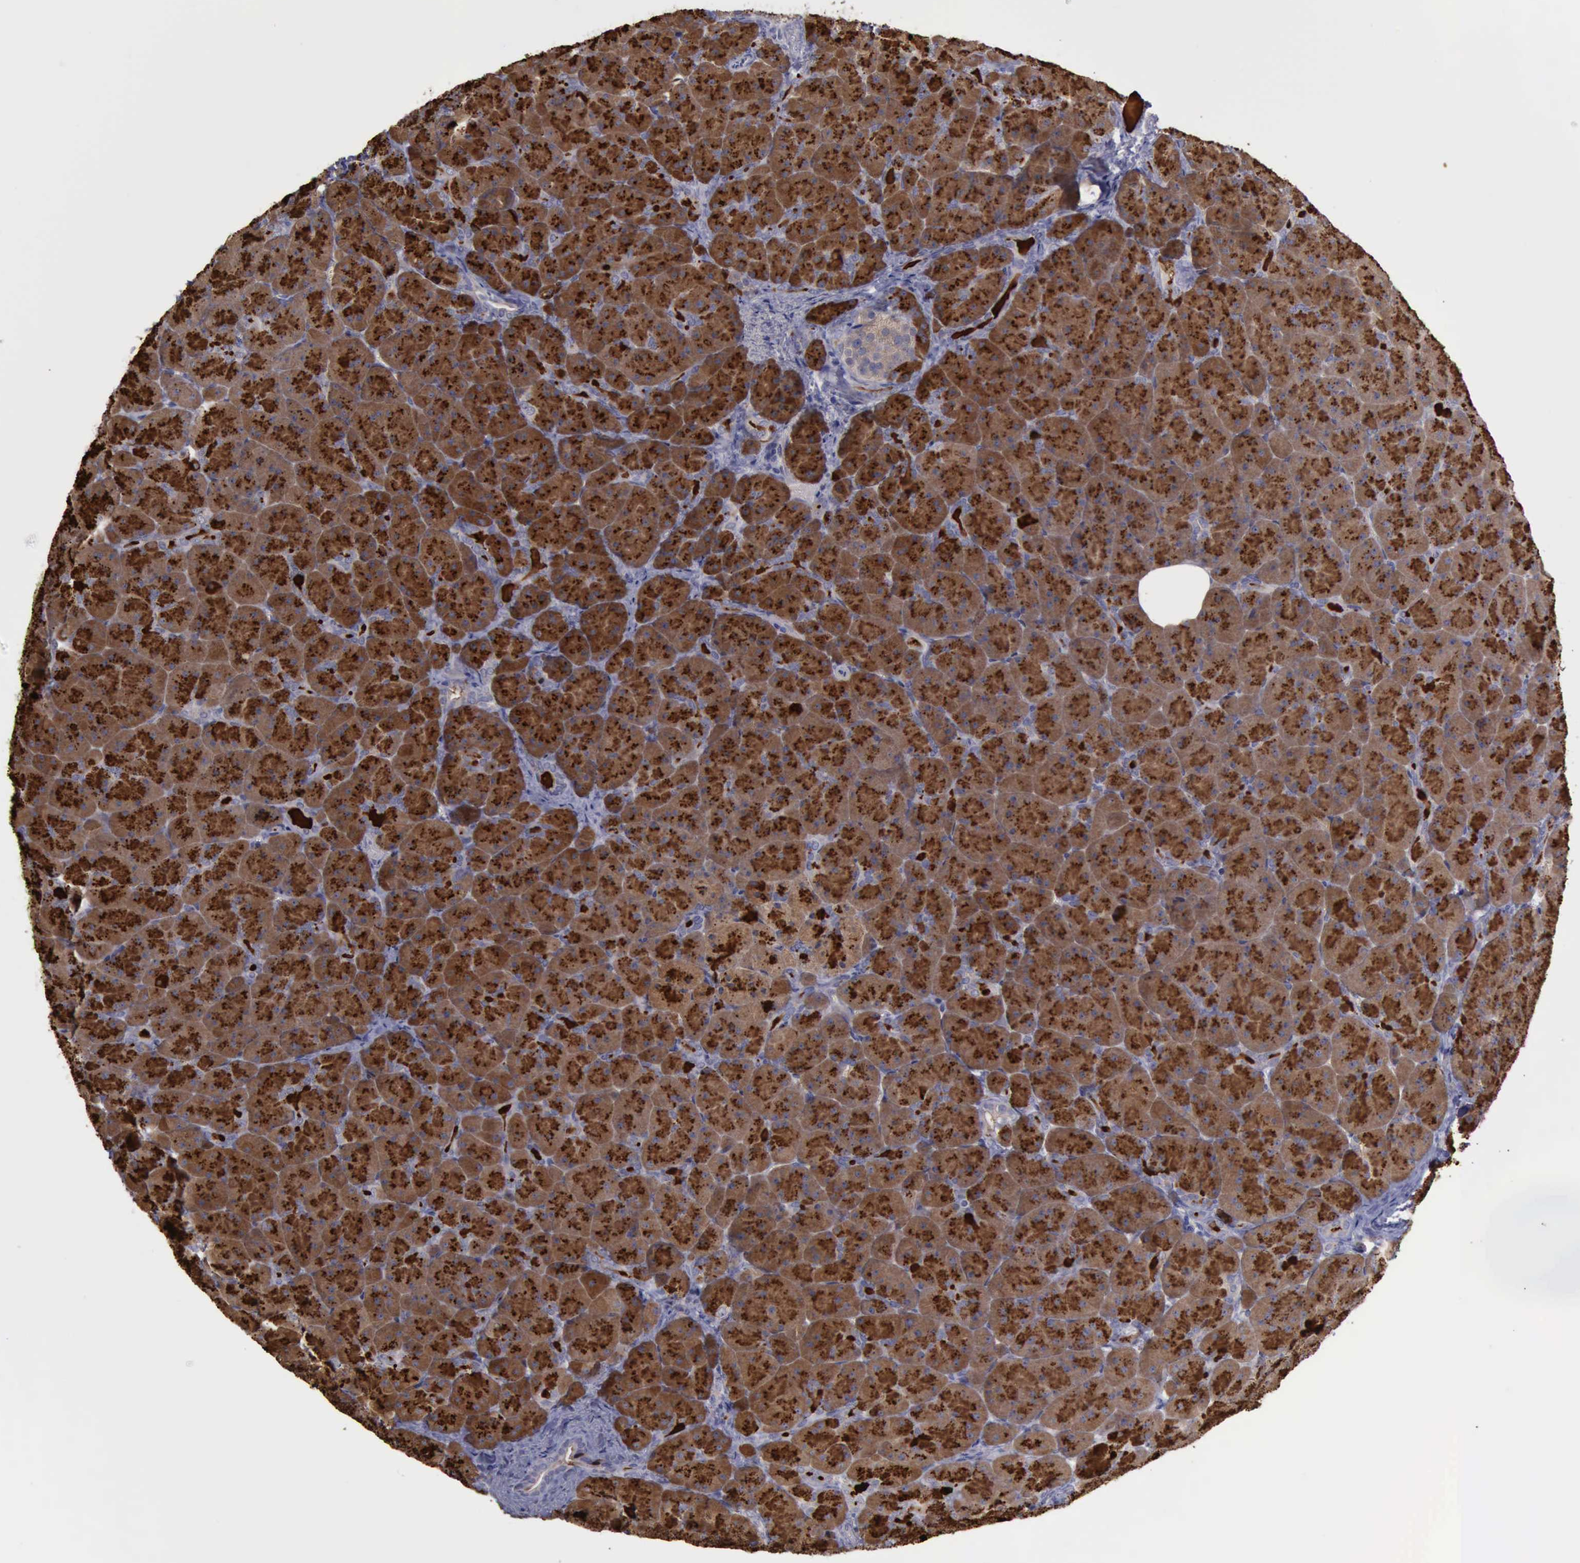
{"staining": {"intensity": "strong", "quantity": ">75%", "location": "cytoplasmic/membranous"}, "tissue": "pancreas", "cell_type": "Exocrine glandular cells", "image_type": "normal", "snomed": [{"axis": "morphology", "description": "Normal tissue, NOS"}, {"axis": "topography", "description": "Pancreas"}], "caption": "This photomicrograph demonstrates immunohistochemistry staining of normal human pancreas, with high strong cytoplasmic/membranous positivity in approximately >75% of exocrine glandular cells.", "gene": "PHKA1", "patient": {"sex": "male", "age": 66}}